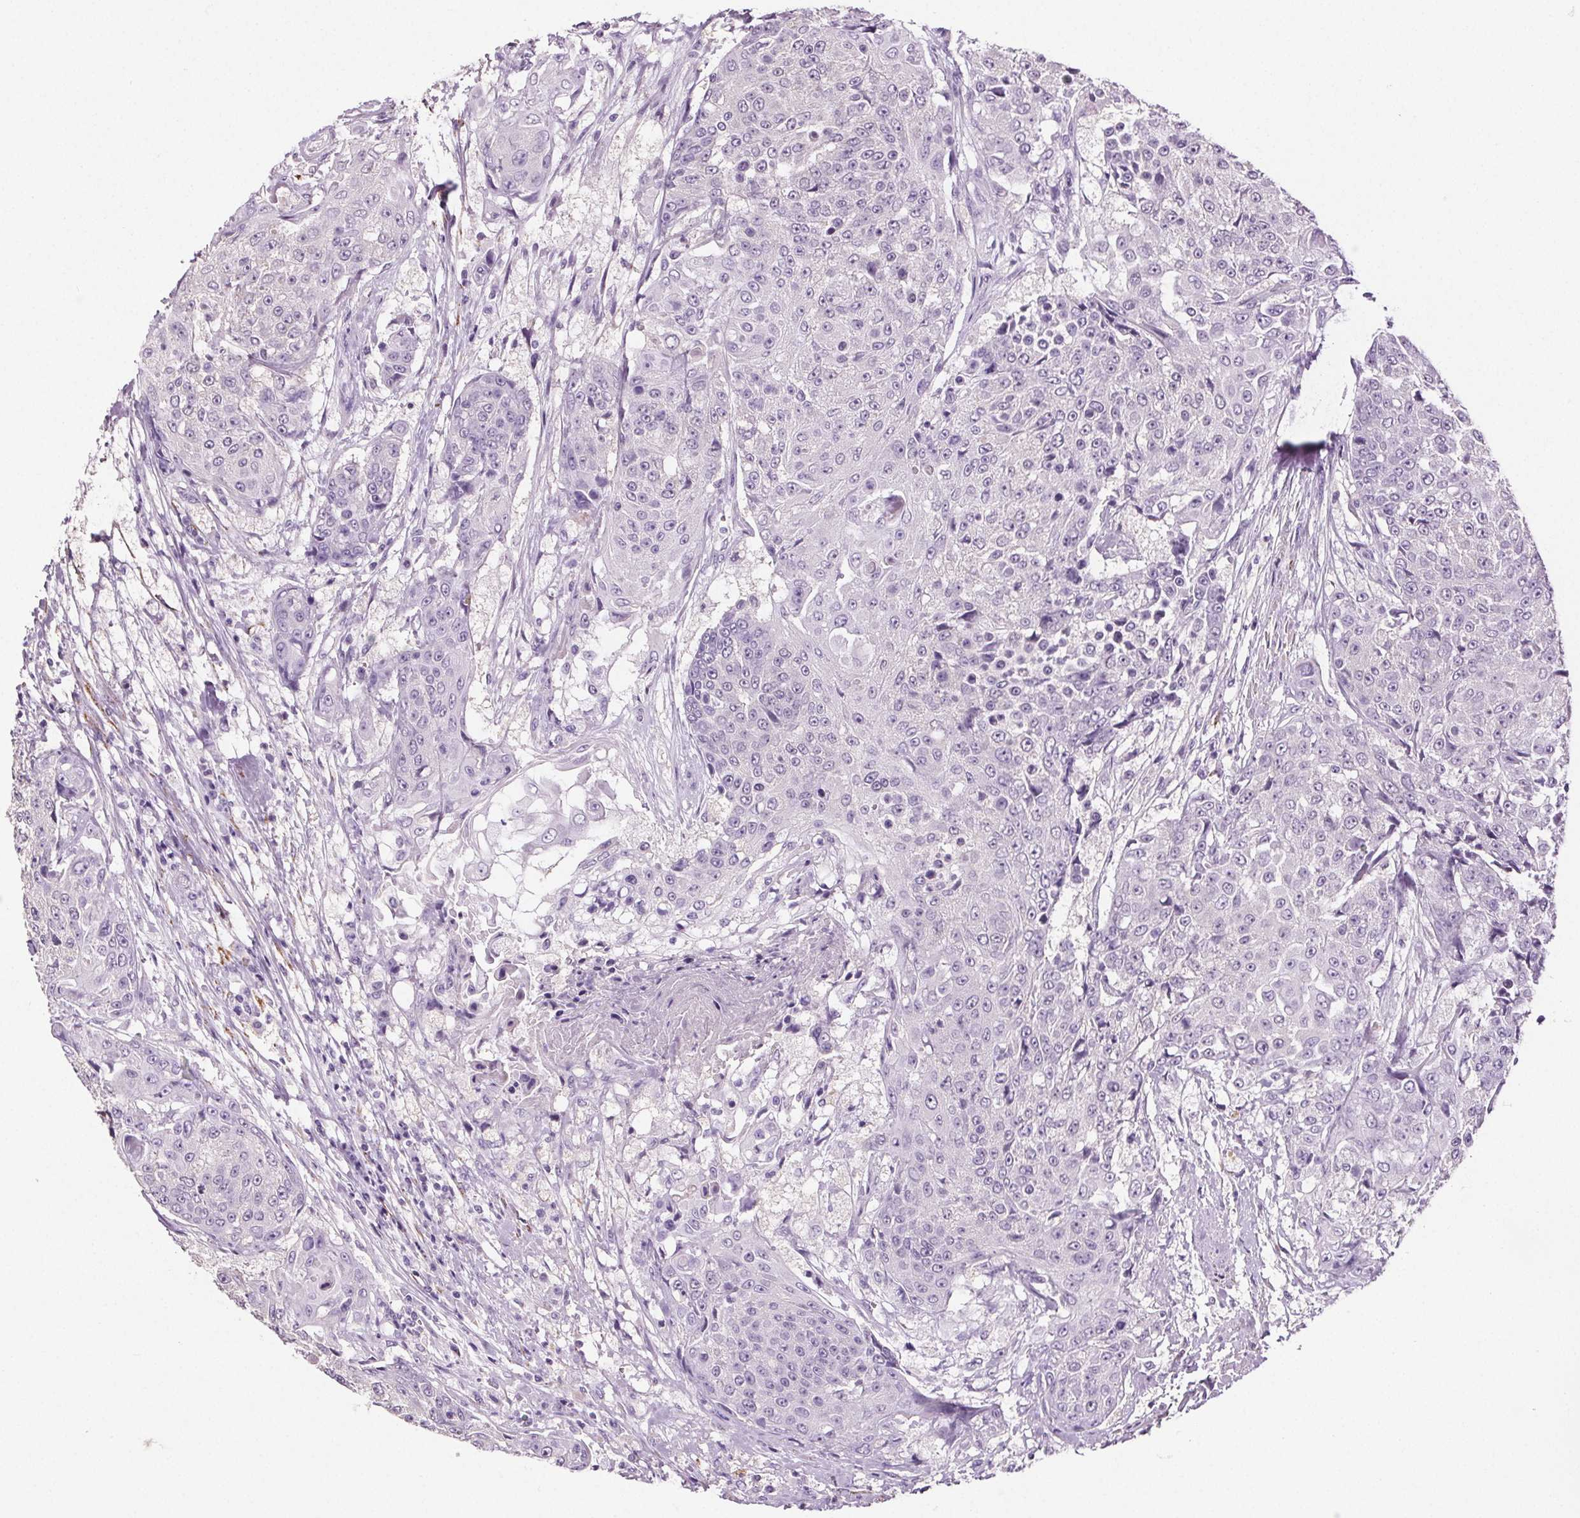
{"staining": {"intensity": "negative", "quantity": "none", "location": "none"}, "tissue": "urothelial cancer", "cell_type": "Tumor cells", "image_type": "cancer", "snomed": [{"axis": "morphology", "description": "Urothelial carcinoma, High grade"}, {"axis": "topography", "description": "Urinary bladder"}], "caption": "High-grade urothelial carcinoma stained for a protein using immunohistochemistry reveals no expression tumor cells.", "gene": "GPIHBP1", "patient": {"sex": "female", "age": 63}}